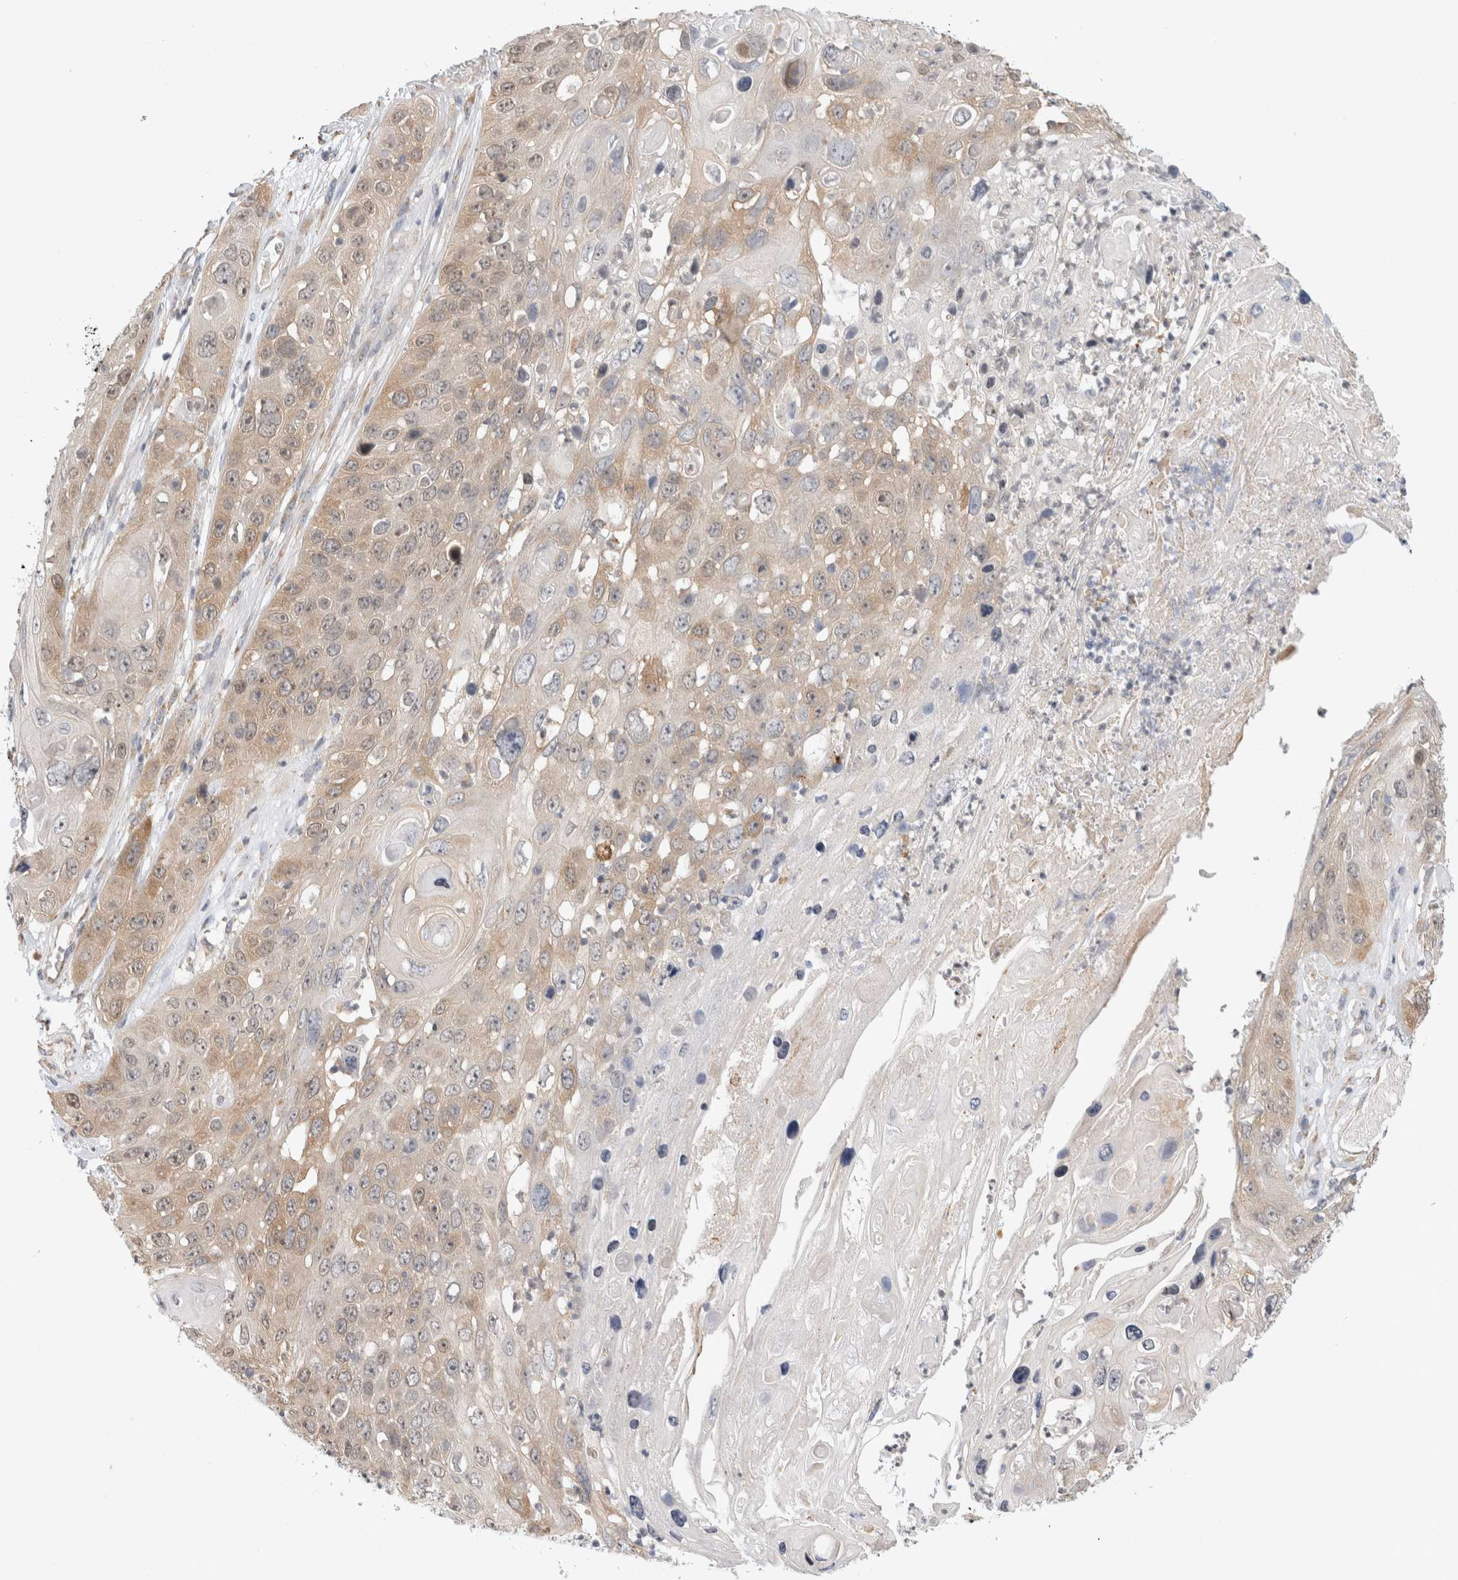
{"staining": {"intensity": "moderate", "quantity": "25%-75%", "location": "cytoplasmic/membranous"}, "tissue": "skin cancer", "cell_type": "Tumor cells", "image_type": "cancer", "snomed": [{"axis": "morphology", "description": "Squamous cell carcinoma, NOS"}, {"axis": "topography", "description": "Skin"}], "caption": "Immunohistochemistry of squamous cell carcinoma (skin) displays medium levels of moderate cytoplasmic/membranous expression in about 25%-75% of tumor cells. The protein is stained brown, and the nuclei are stained in blue (DAB IHC with brightfield microscopy, high magnification).", "gene": "NEDD4L", "patient": {"sex": "male", "age": 55}}